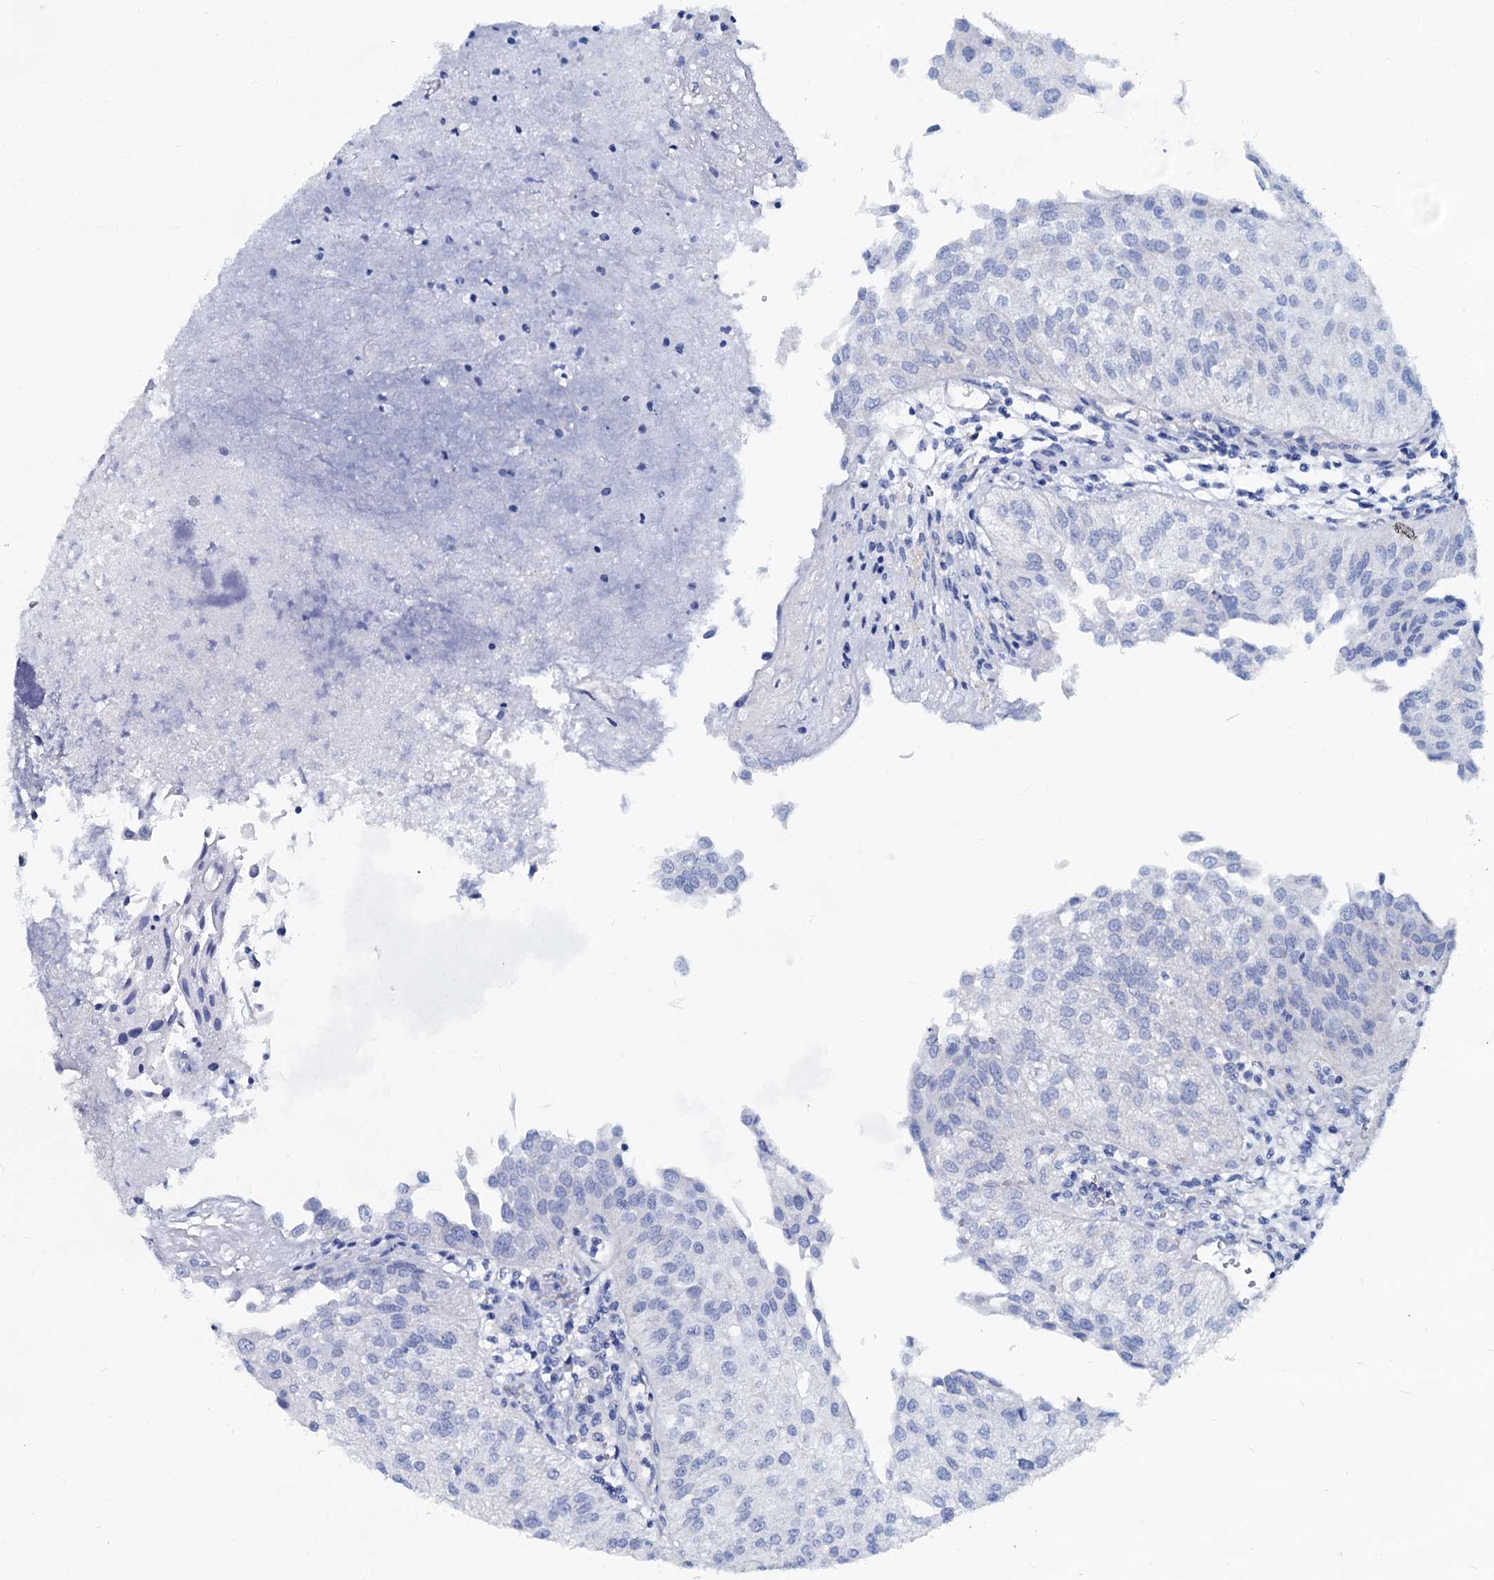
{"staining": {"intensity": "negative", "quantity": "none", "location": "none"}, "tissue": "urothelial cancer", "cell_type": "Tumor cells", "image_type": "cancer", "snomed": [{"axis": "morphology", "description": "Urothelial carcinoma, Low grade"}, {"axis": "topography", "description": "Urinary bladder"}], "caption": "Protein analysis of urothelial cancer shows no significant staining in tumor cells.", "gene": "SLC1A3", "patient": {"sex": "female", "age": 89}}